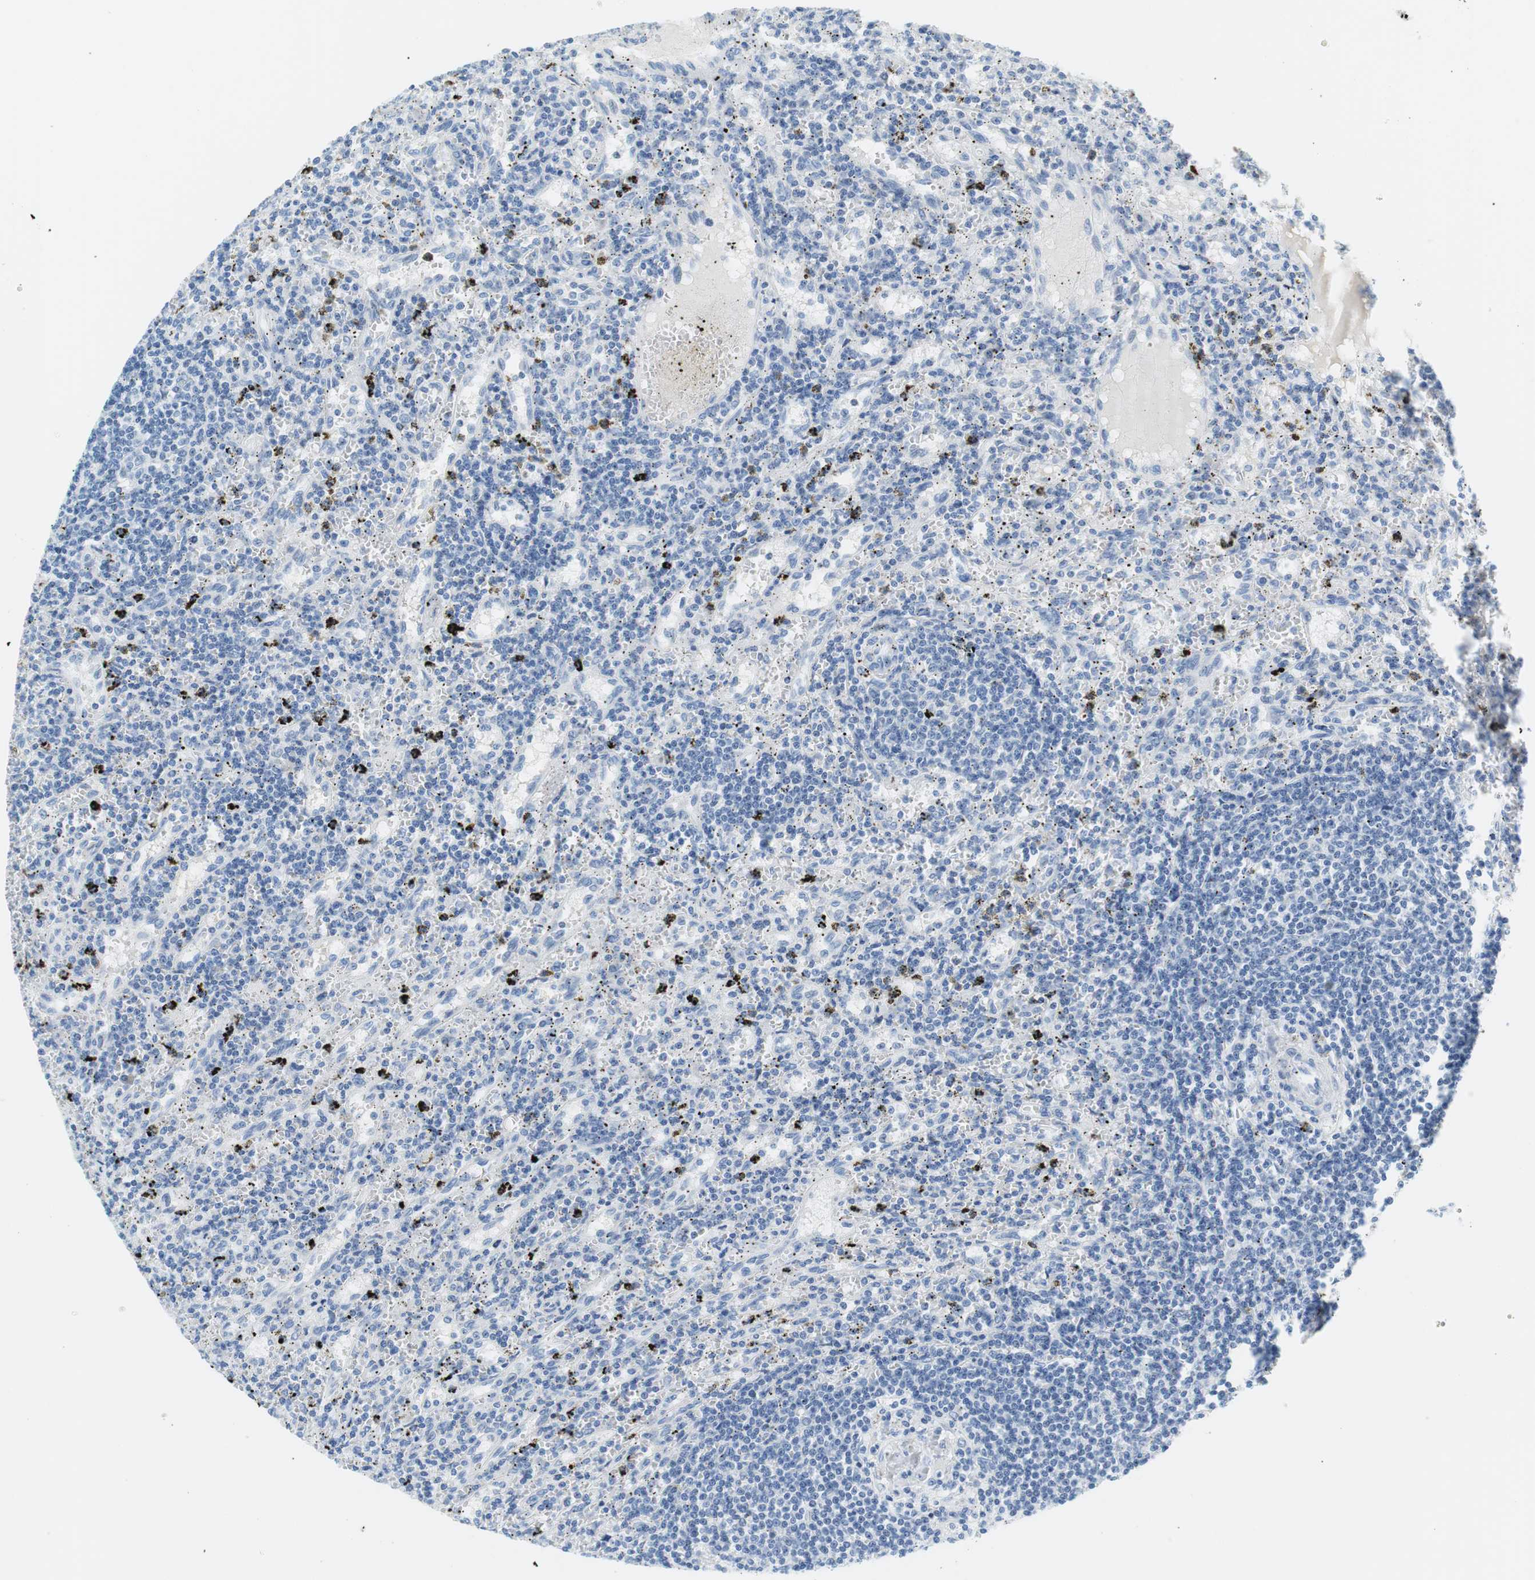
{"staining": {"intensity": "negative", "quantity": "none", "location": "none"}, "tissue": "lymphoma", "cell_type": "Tumor cells", "image_type": "cancer", "snomed": [{"axis": "morphology", "description": "Malignant lymphoma, non-Hodgkin's type, Low grade"}, {"axis": "topography", "description": "Spleen"}], "caption": "This is a micrograph of immunohistochemistry (IHC) staining of lymphoma, which shows no positivity in tumor cells. (DAB immunohistochemistry (IHC), high magnification).", "gene": "MYH1", "patient": {"sex": "male", "age": 76}}